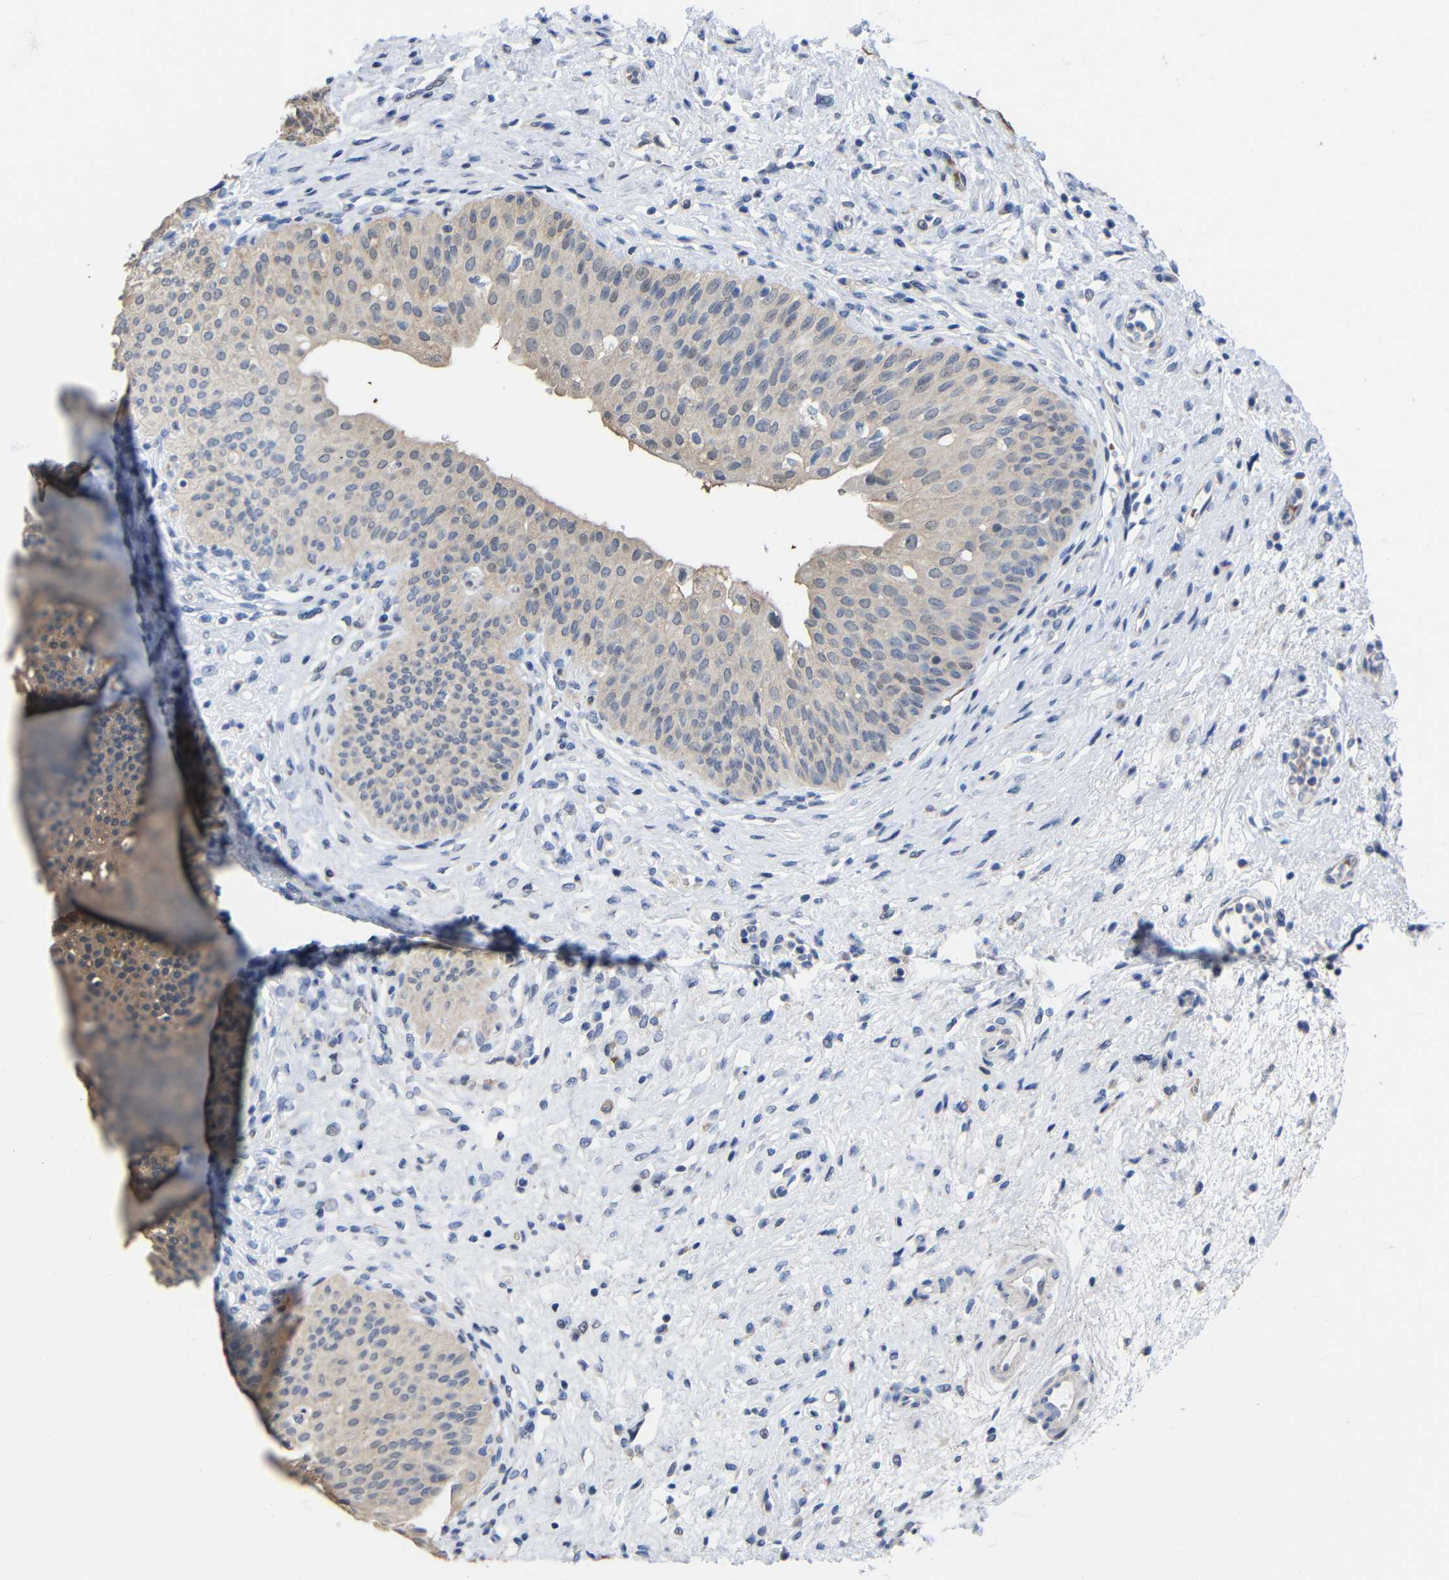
{"staining": {"intensity": "weak", "quantity": ">75%", "location": "cytoplasmic/membranous"}, "tissue": "urinary bladder", "cell_type": "Urothelial cells", "image_type": "normal", "snomed": [{"axis": "morphology", "description": "Normal tissue, NOS"}, {"axis": "topography", "description": "Urinary bladder"}], "caption": "DAB (3,3'-diaminobenzidine) immunohistochemical staining of normal human urinary bladder demonstrates weak cytoplasmic/membranous protein positivity in about >75% of urothelial cells.", "gene": "CMTM1", "patient": {"sex": "male", "age": 46}}